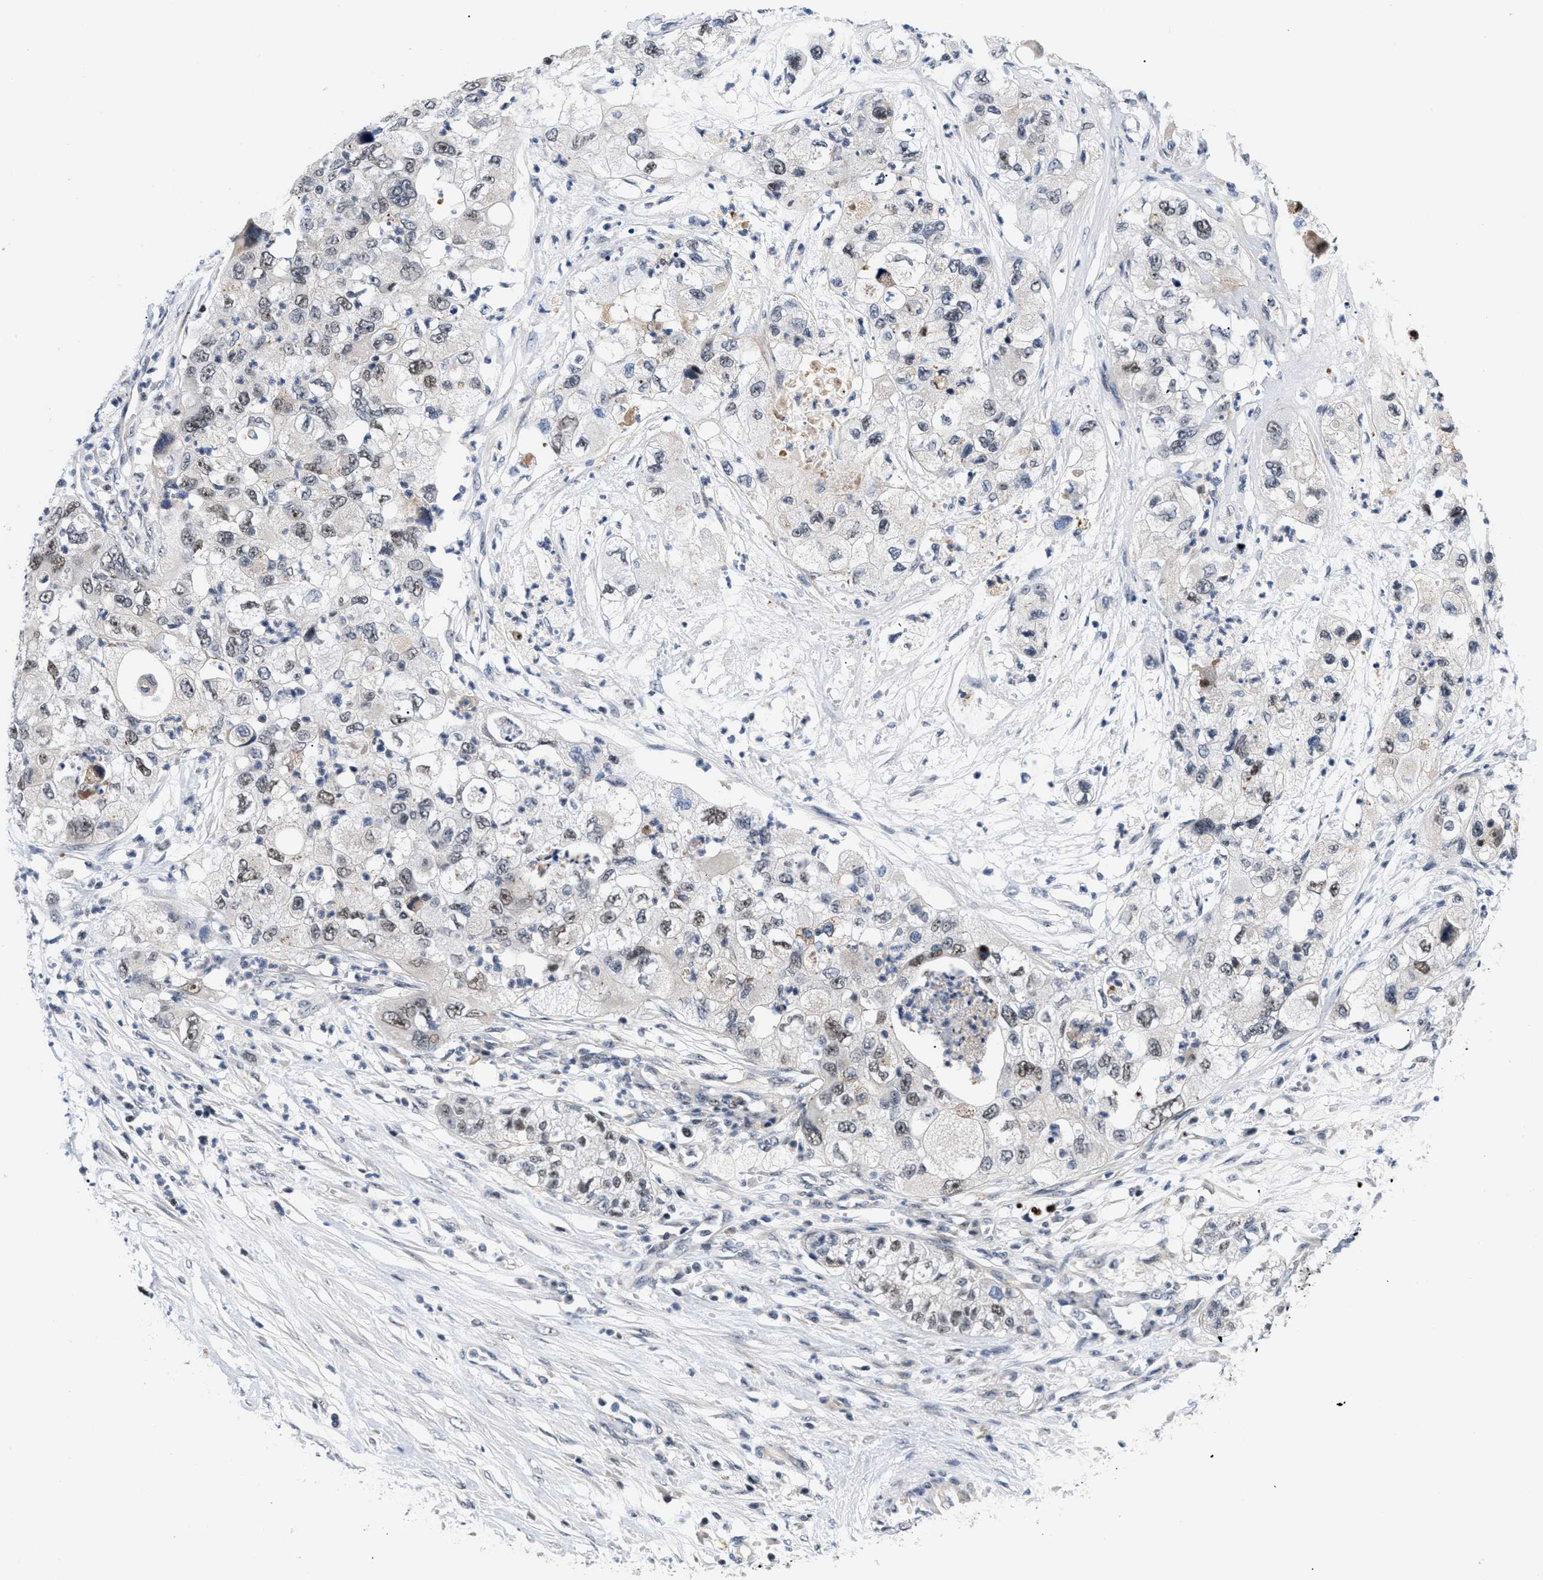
{"staining": {"intensity": "weak", "quantity": ">75%", "location": "nuclear"}, "tissue": "pancreatic cancer", "cell_type": "Tumor cells", "image_type": "cancer", "snomed": [{"axis": "morphology", "description": "Adenocarcinoma, NOS"}, {"axis": "topography", "description": "Pancreas"}], "caption": "Approximately >75% of tumor cells in pancreatic cancer (adenocarcinoma) show weak nuclear protein expression as visualized by brown immunohistochemical staining.", "gene": "PITHD1", "patient": {"sex": "female", "age": 78}}